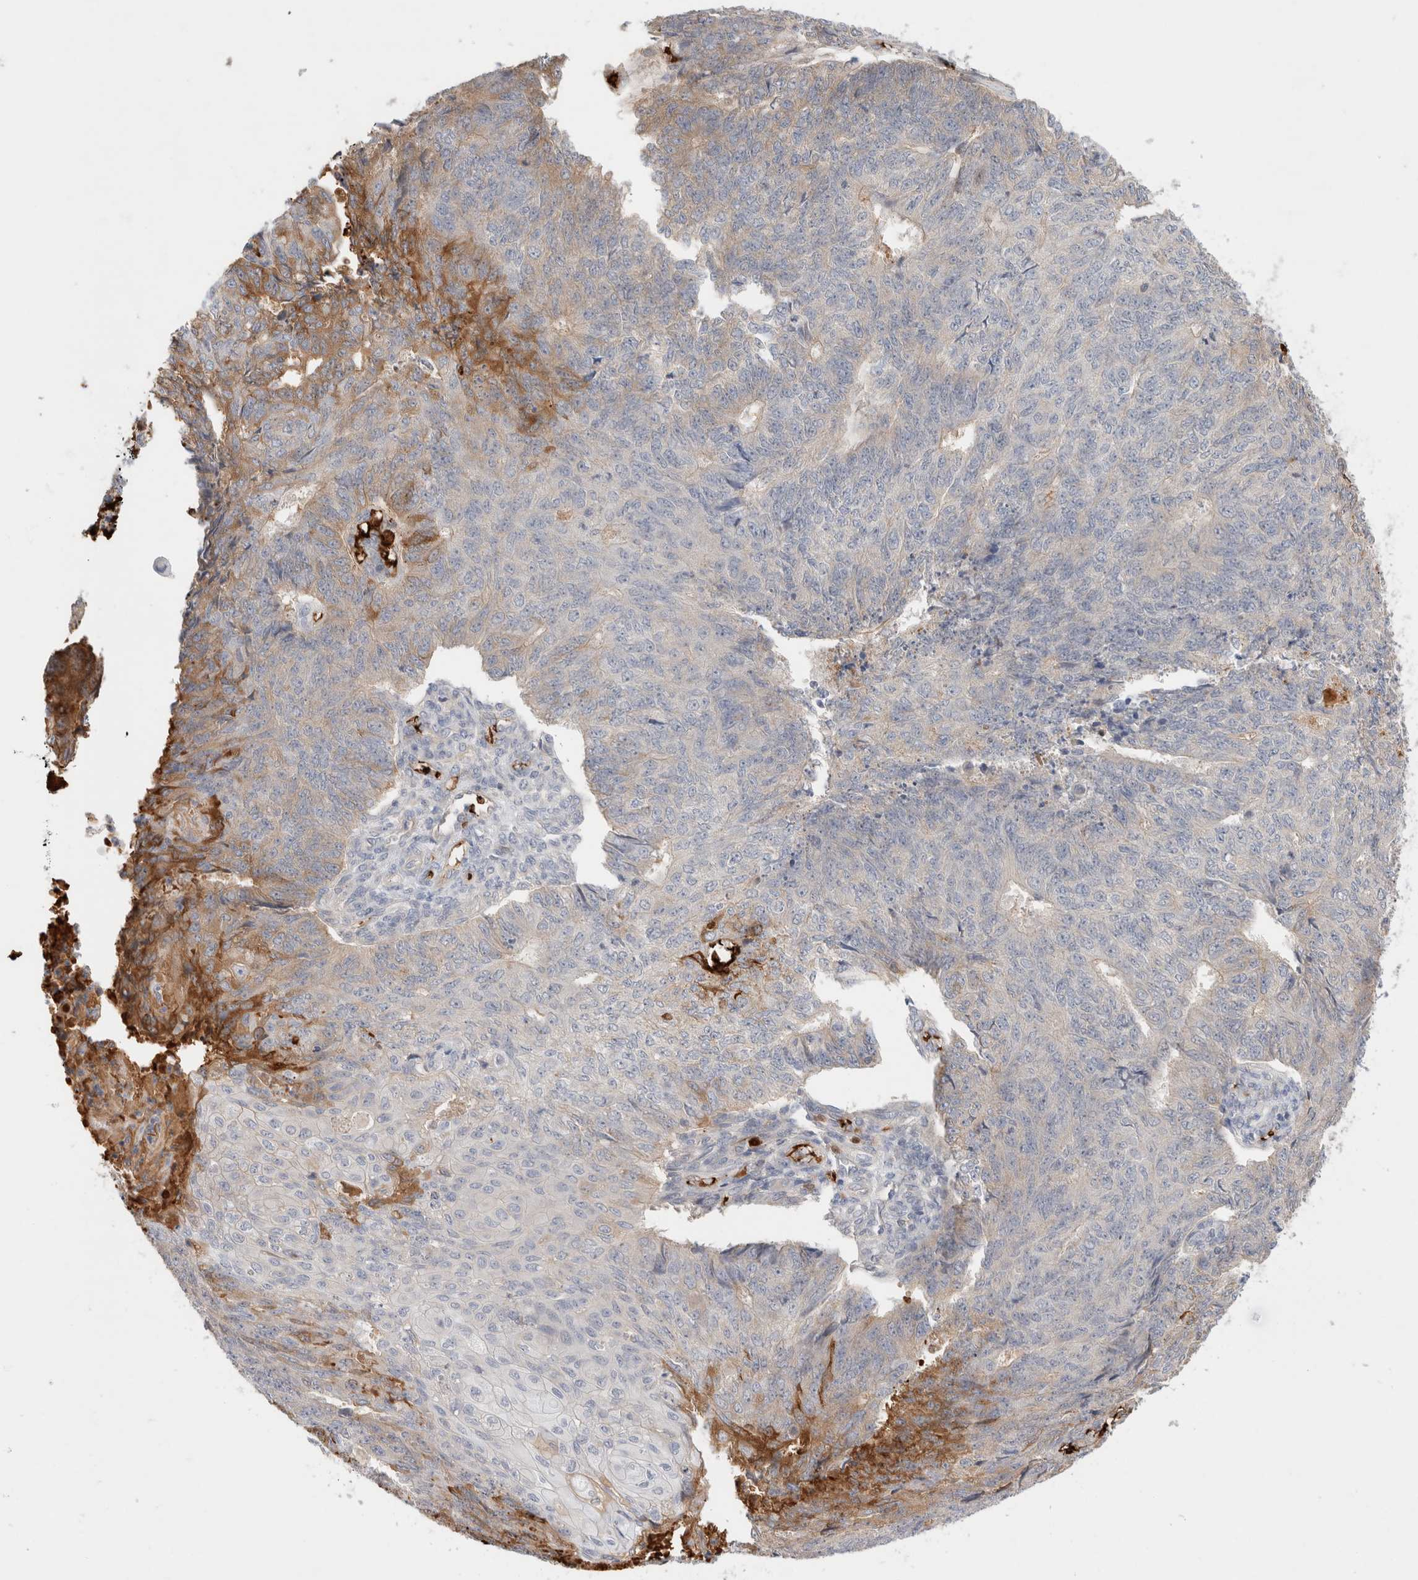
{"staining": {"intensity": "moderate", "quantity": "<25%", "location": "cytoplasmic/membranous"}, "tissue": "endometrial cancer", "cell_type": "Tumor cells", "image_type": "cancer", "snomed": [{"axis": "morphology", "description": "Adenocarcinoma, NOS"}, {"axis": "topography", "description": "Endometrium"}], "caption": "Tumor cells reveal low levels of moderate cytoplasmic/membranous staining in about <25% of cells in human adenocarcinoma (endometrial).", "gene": "MST1", "patient": {"sex": "female", "age": 32}}